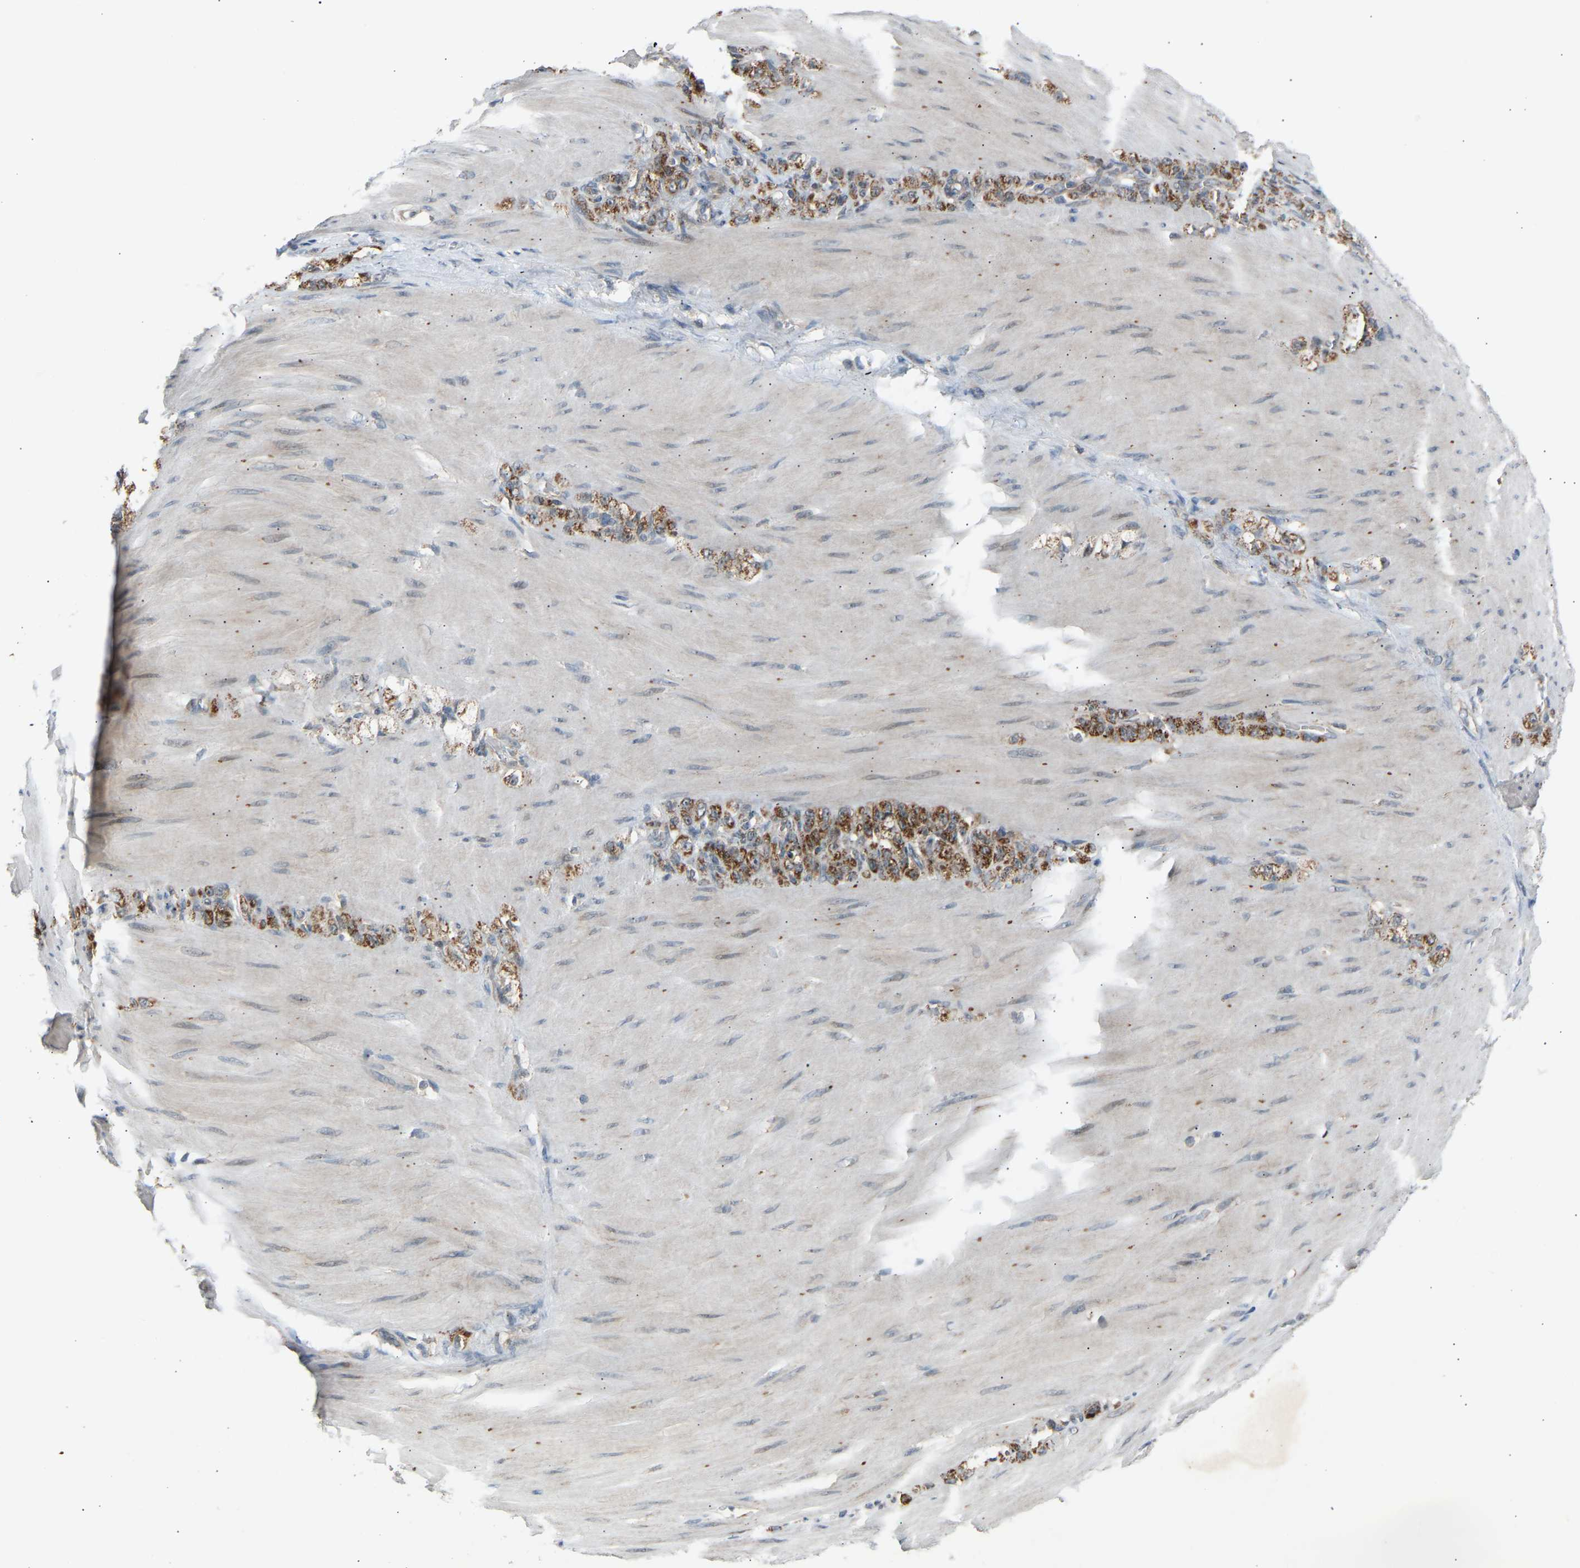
{"staining": {"intensity": "moderate", "quantity": ">75%", "location": "cytoplasmic/membranous"}, "tissue": "stomach cancer", "cell_type": "Tumor cells", "image_type": "cancer", "snomed": [{"axis": "morphology", "description": "Normal tissue, NOS"}, {"axis": "morphology", "description": "Adenocarcinoma, NOS"}, {"axis": "topography", "description": "Stomach"}], "caption": "Immunohistochemical staining of human stomach cancer exhibits medium levels of moderate cytoplasmic/membranous staining in about >75% of tumor cells.", "gene": "SLIRP", "patient": {"sex": "male", "age": 82}}